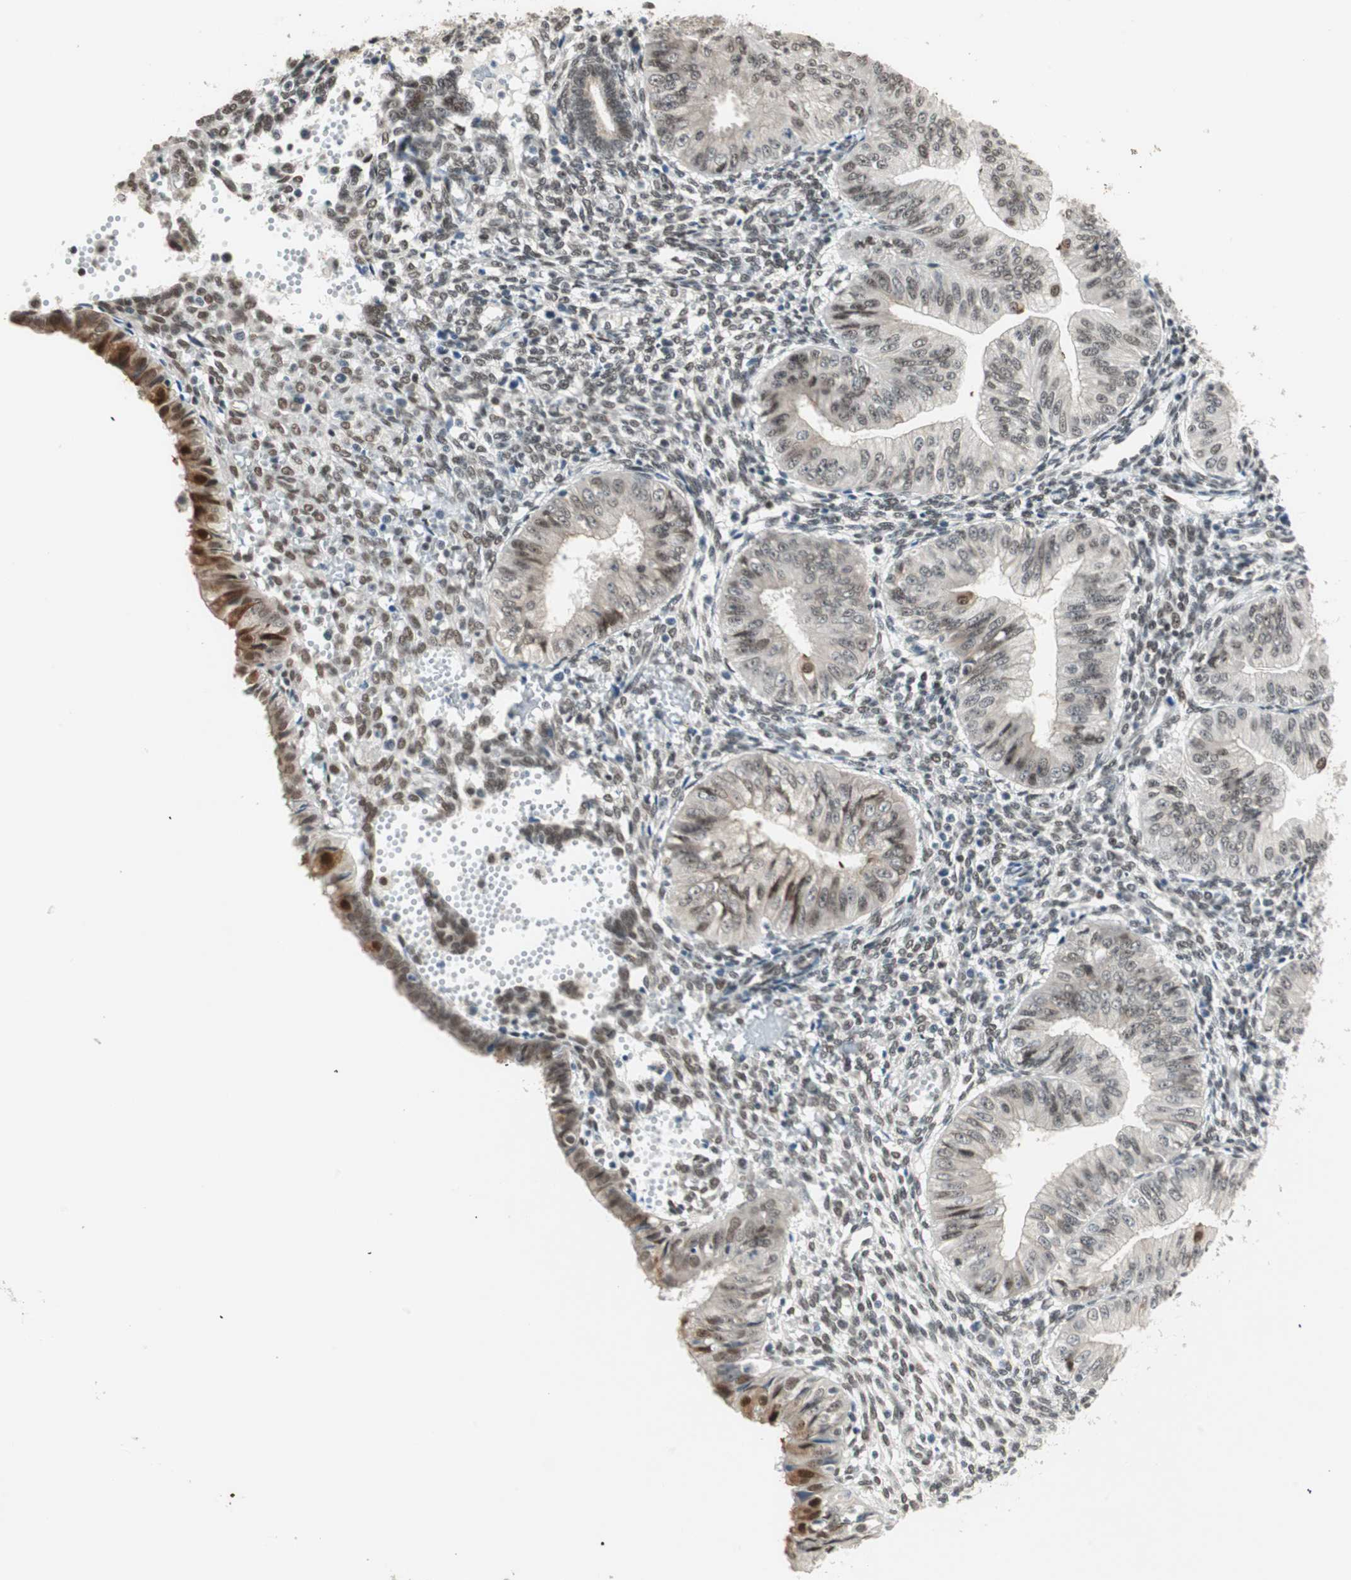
{"staining": {"intensity": "moderate", "quantity": "<25%", "location": "cytoplasmic/membranous,nuclear"}, "tissue": "endometrial cancer", "cell_type": "Tumor cells", "image_type": "cancer", "snomed": [{"axis": "morphology", "description": "Normal tissue, NOS"}, {"axis": "morphology", "description": "Adenocarcinoma, NOS"}, {"axis": "topography", "description": "Endometrium"}], "caption": "Endometrial adenocarcinoma stained with DAB immunohistochemistry (IHC) reveals low levels of moderate cytoplasmic/membranous and nuclear expression in approximately <25% of tumor cells.", "gene": "ZBTB17", "patient": {"sex": "female", "age": 53}}